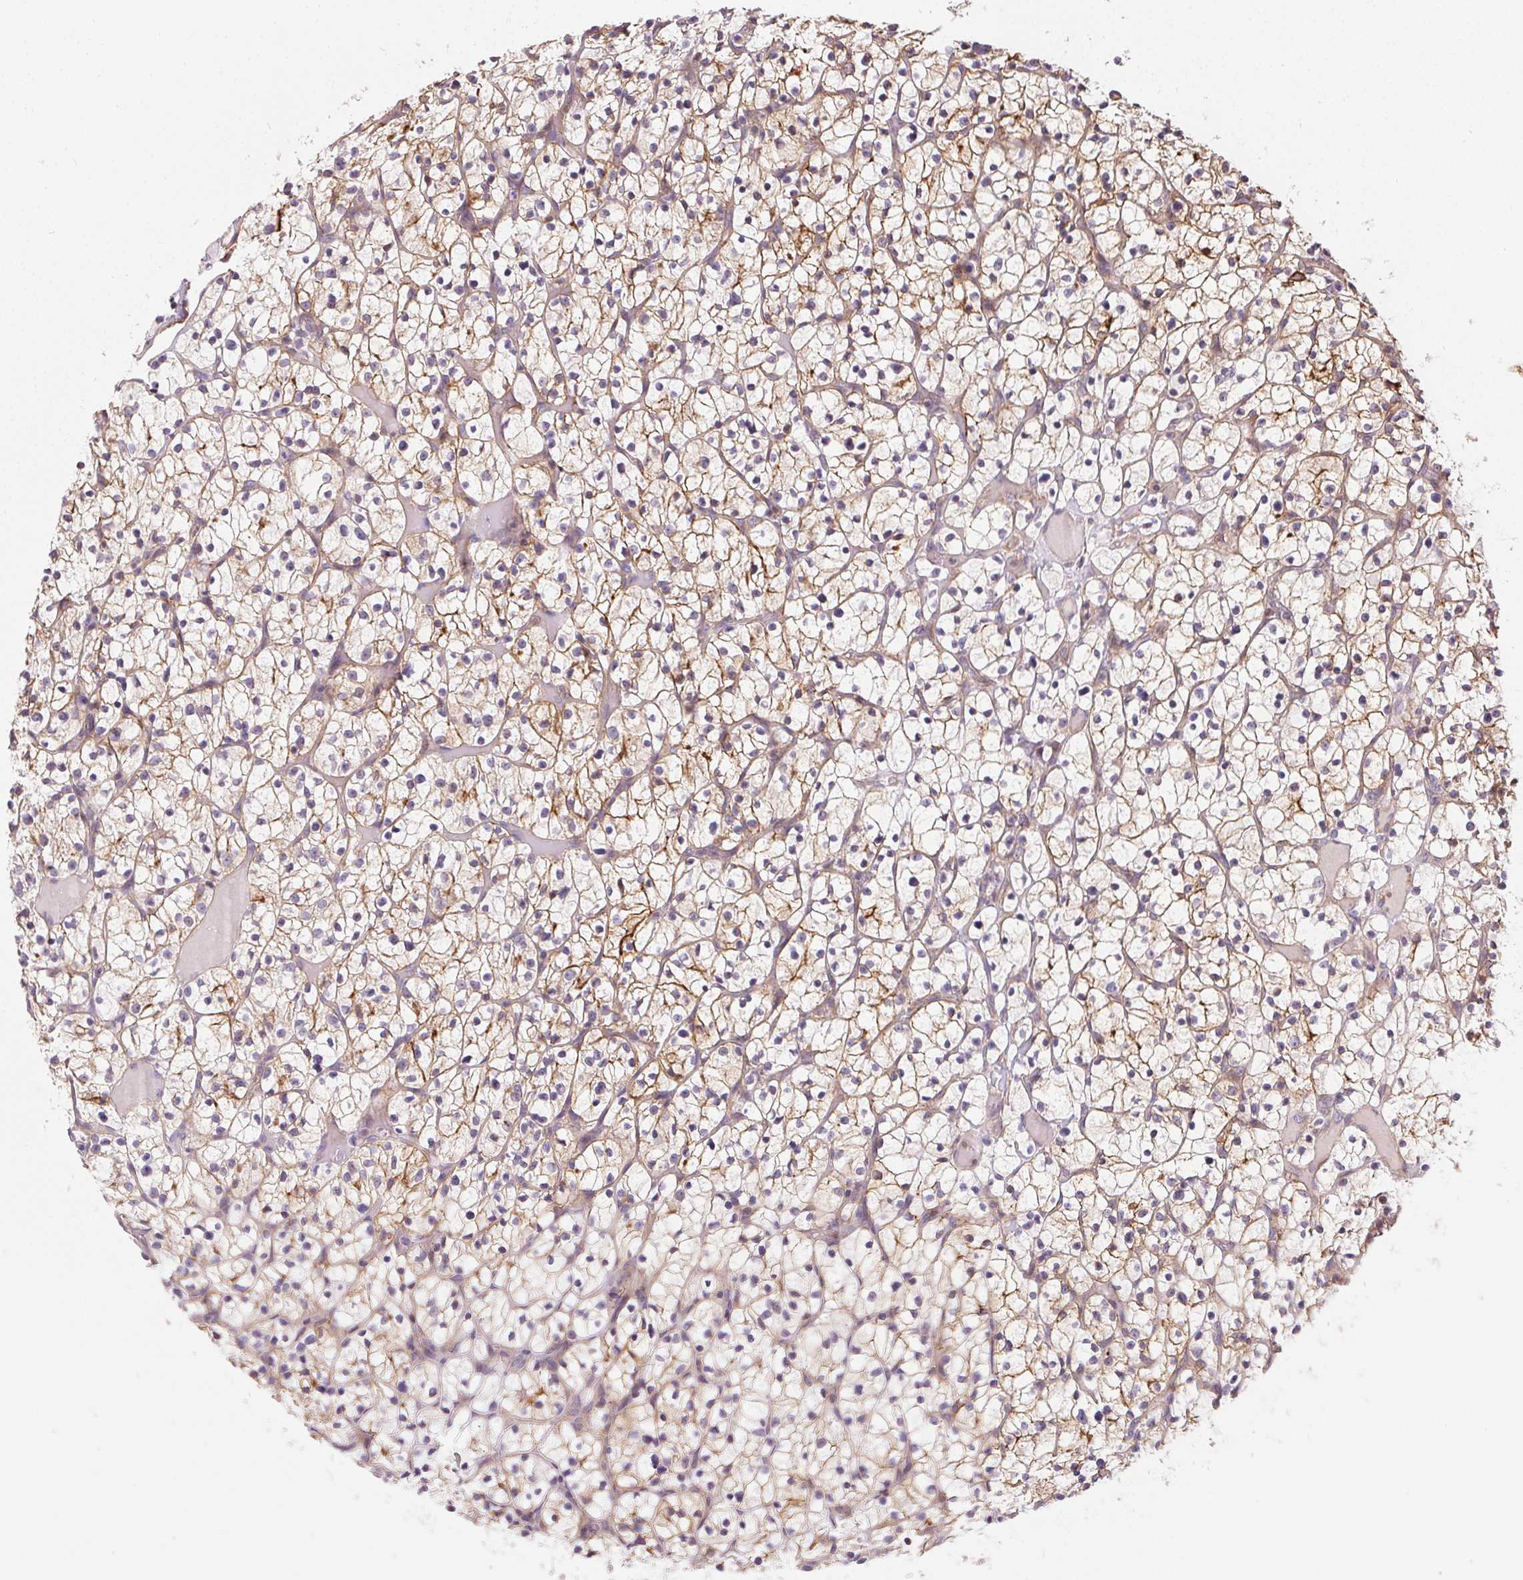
{"staining": {"intensity": "weak", "quantity": "25%-75%", "location": "cytoplasmic/membranous"}, "tissue": "renal cancer", "cell_type": "Tumor cells", "image_type": "cancer", "snomed": [{"axis": "morphology", "description": "Adenocarcinoma, NOS"}, {"axis": "topography", "description": "Kidney"}], "caption": "Adenocarcinoma (renal) stained for a protein shows weak cytoplasmic/membranous positivity in tumor cells.", "gene": "UNC13B", "patient": {"sex": "female", "age": 64}}